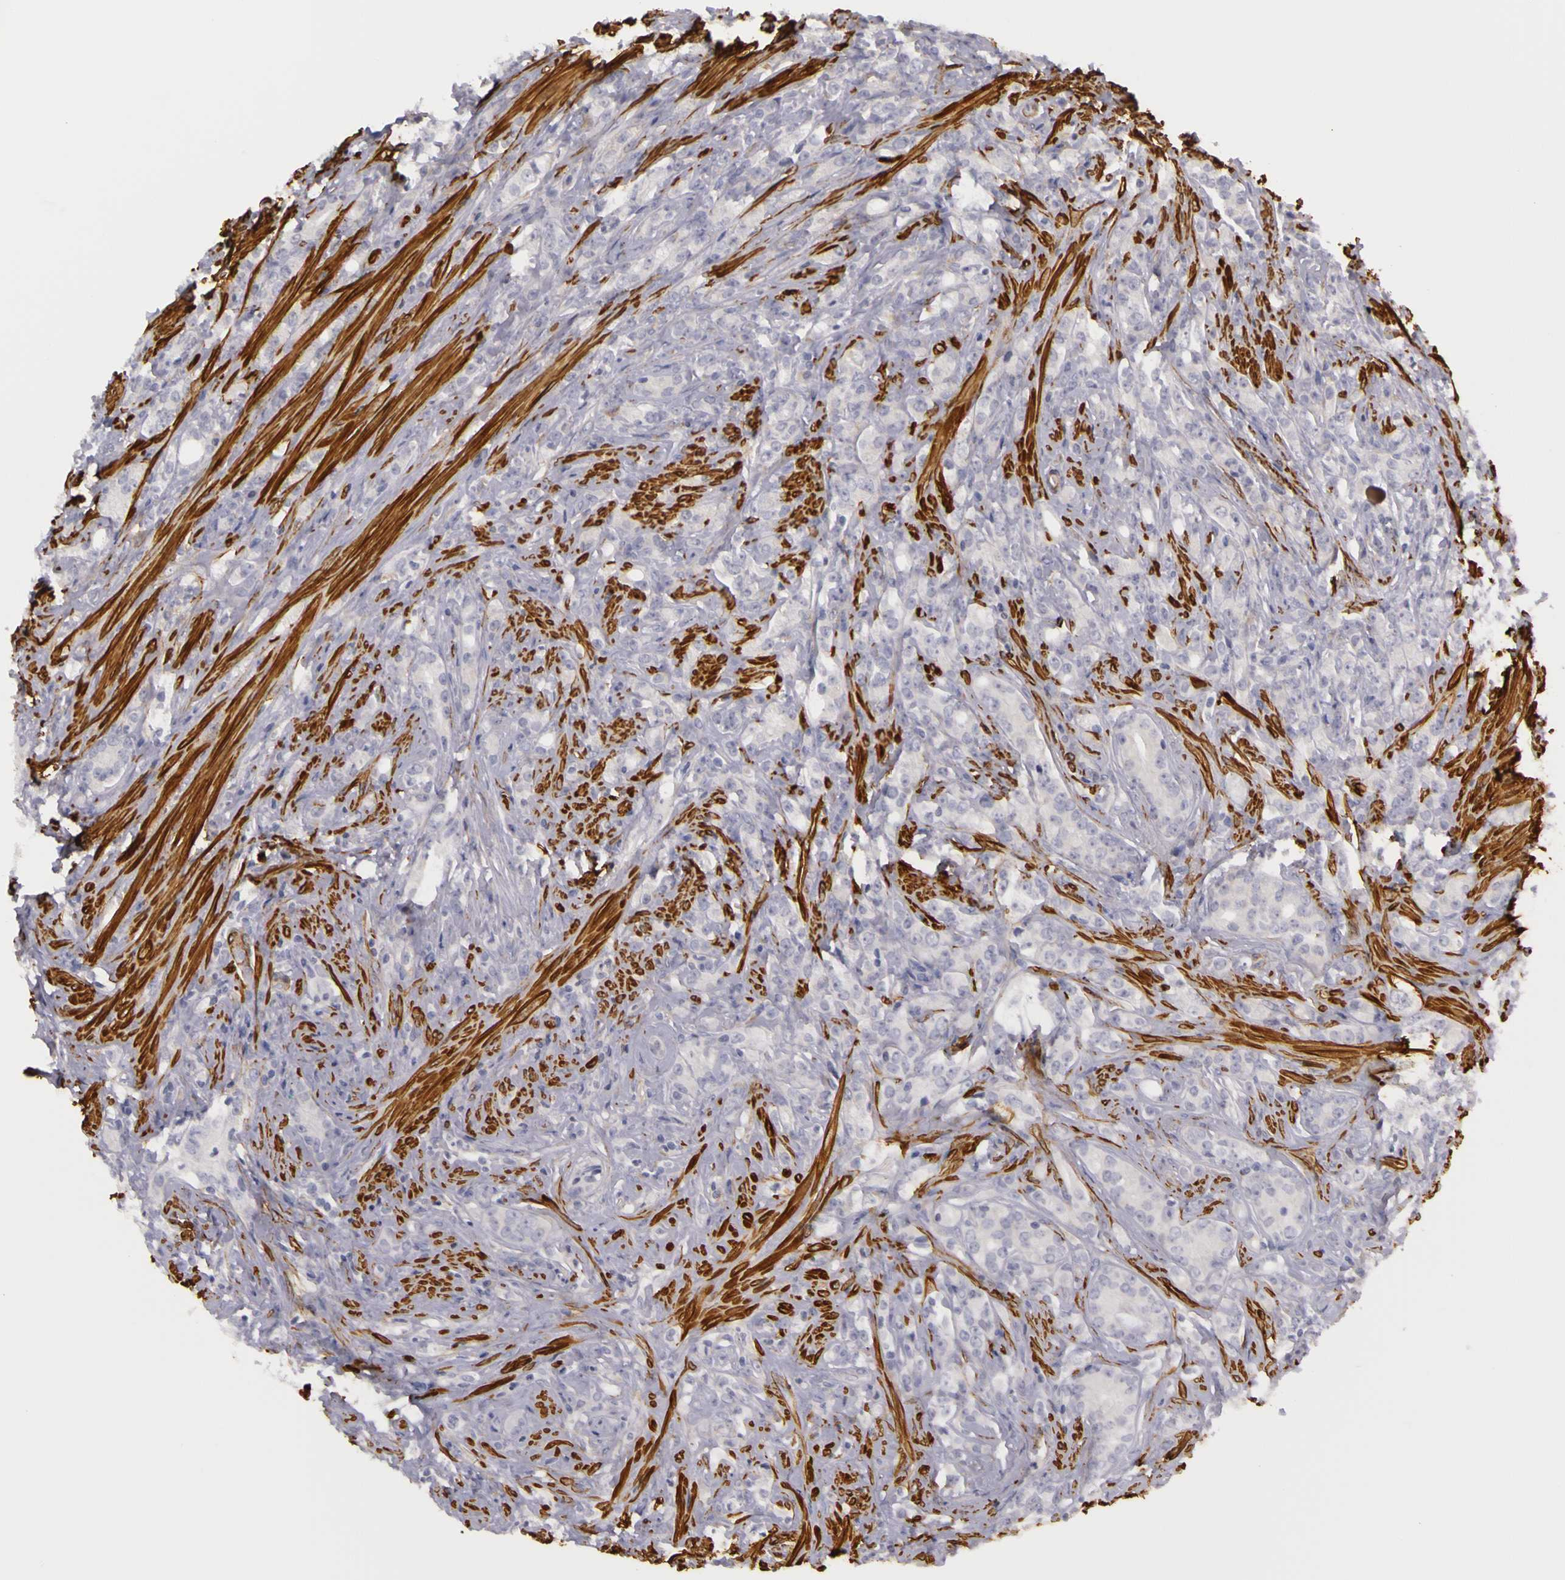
{"staining": {"intensity": "negative", "quantity": "none", "location": "none"}, "tissue": "prostate cancer", "cell_type": "Tumor cells", "image_type": "cancer", "snomed": [{"axis": "morphology", "description": "Adenocarcinoma, Medium grade"}, {"axis": "topography", "description": "Prostate"}], "caption": "The photomicrograph displays no staining of tumor cells in medium-grade adenocarcinoma (prostate).", "gene": "CNTN2", "patient": {"sex": "male", "age": 59}}